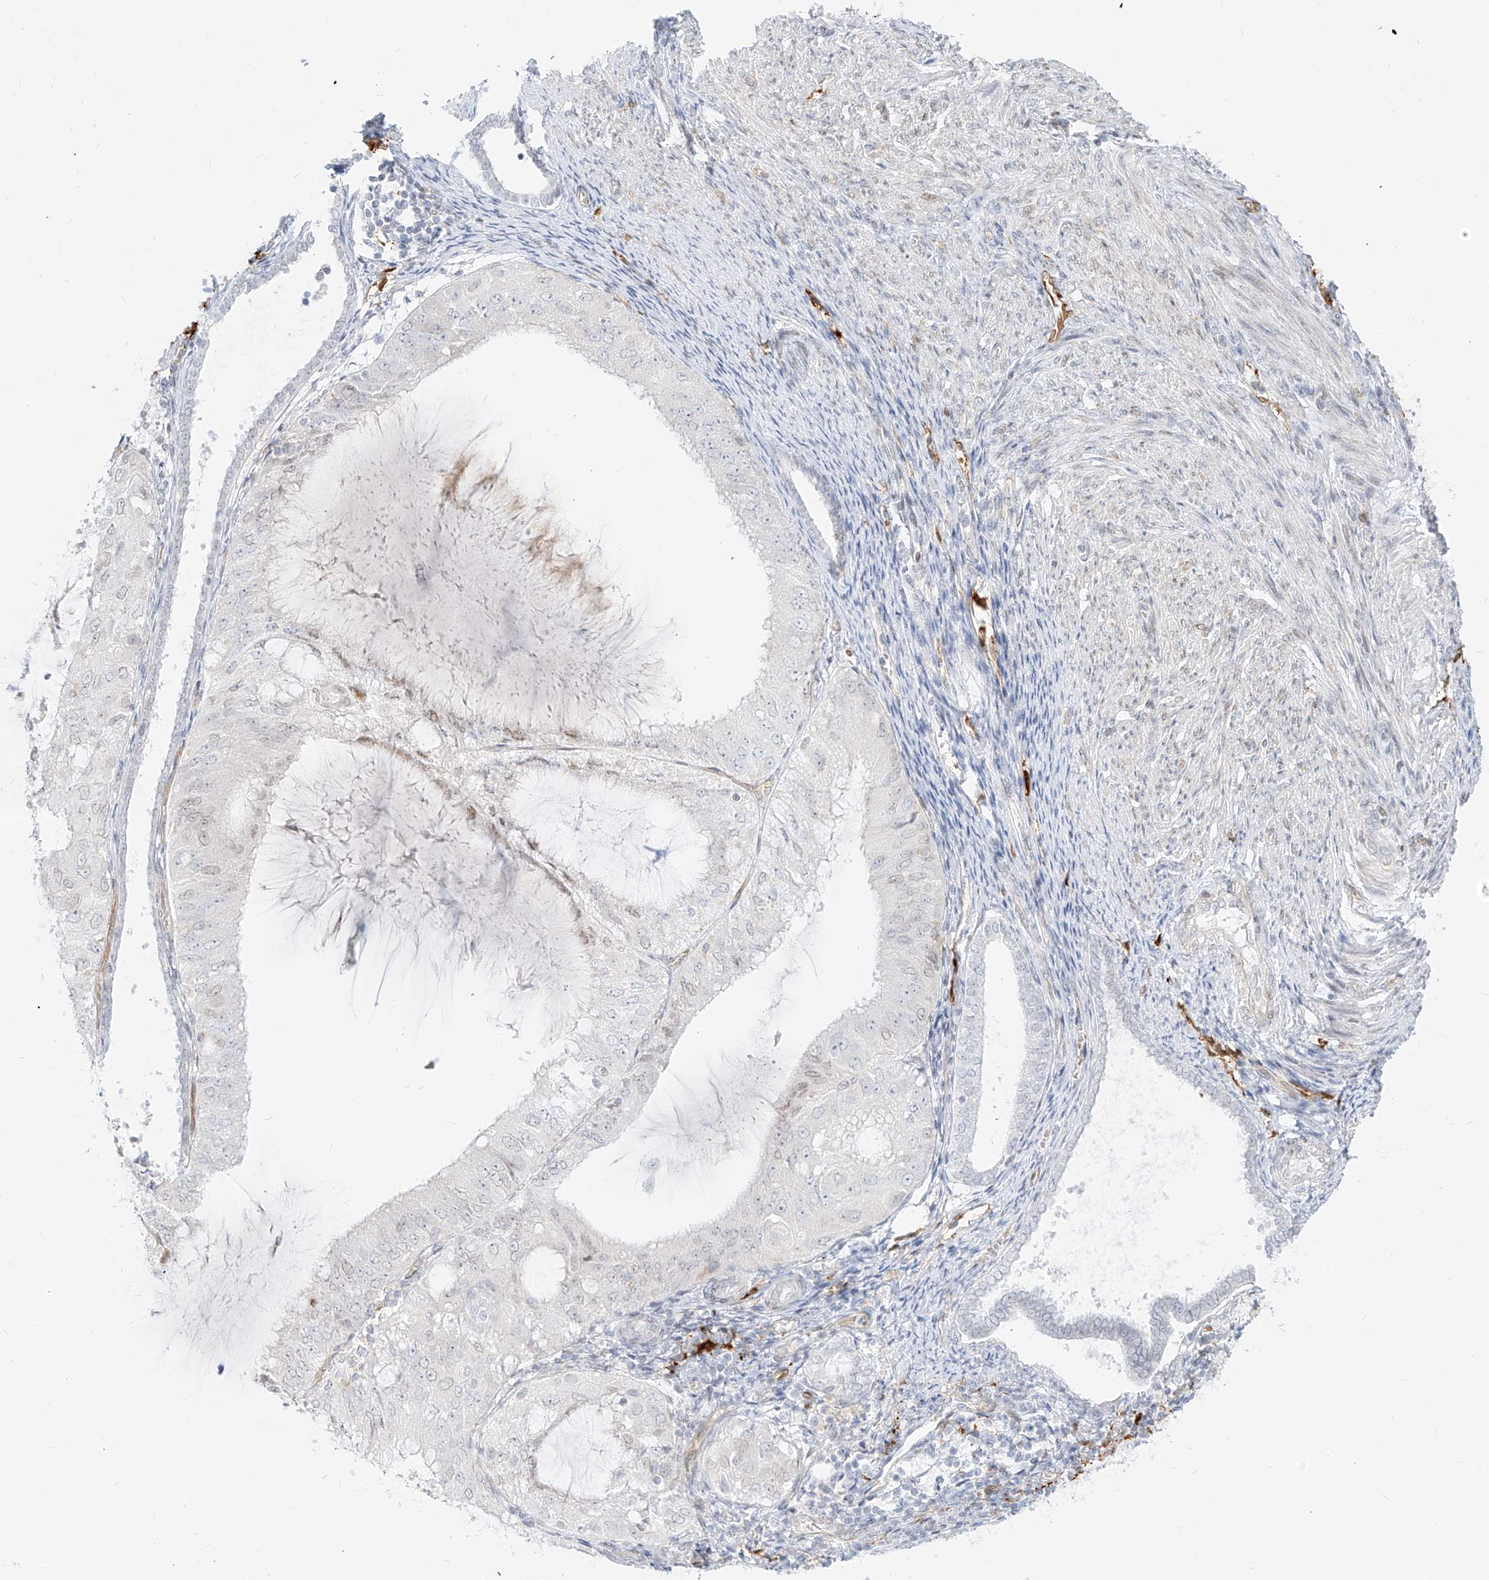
{"staining": {"intensity": "negative", "quantity": "none", "location": "none"}, "tissue": "endometrial cancer", "cell_type": "Tumor cells", "image_type": "cancer", "snomed": [{"axis": "morphology", "description": "Adenocarcinoma, NOS"}, {"axis": "topography", "description": "Endometrium"}], "caption": "Adenocarcinoma (endometrial) stained for a protein using immunohistochemistry reveals no positivity tumor cells.", "gene": "NHSL1", "patient": {"sex": "female", "age": 81}}